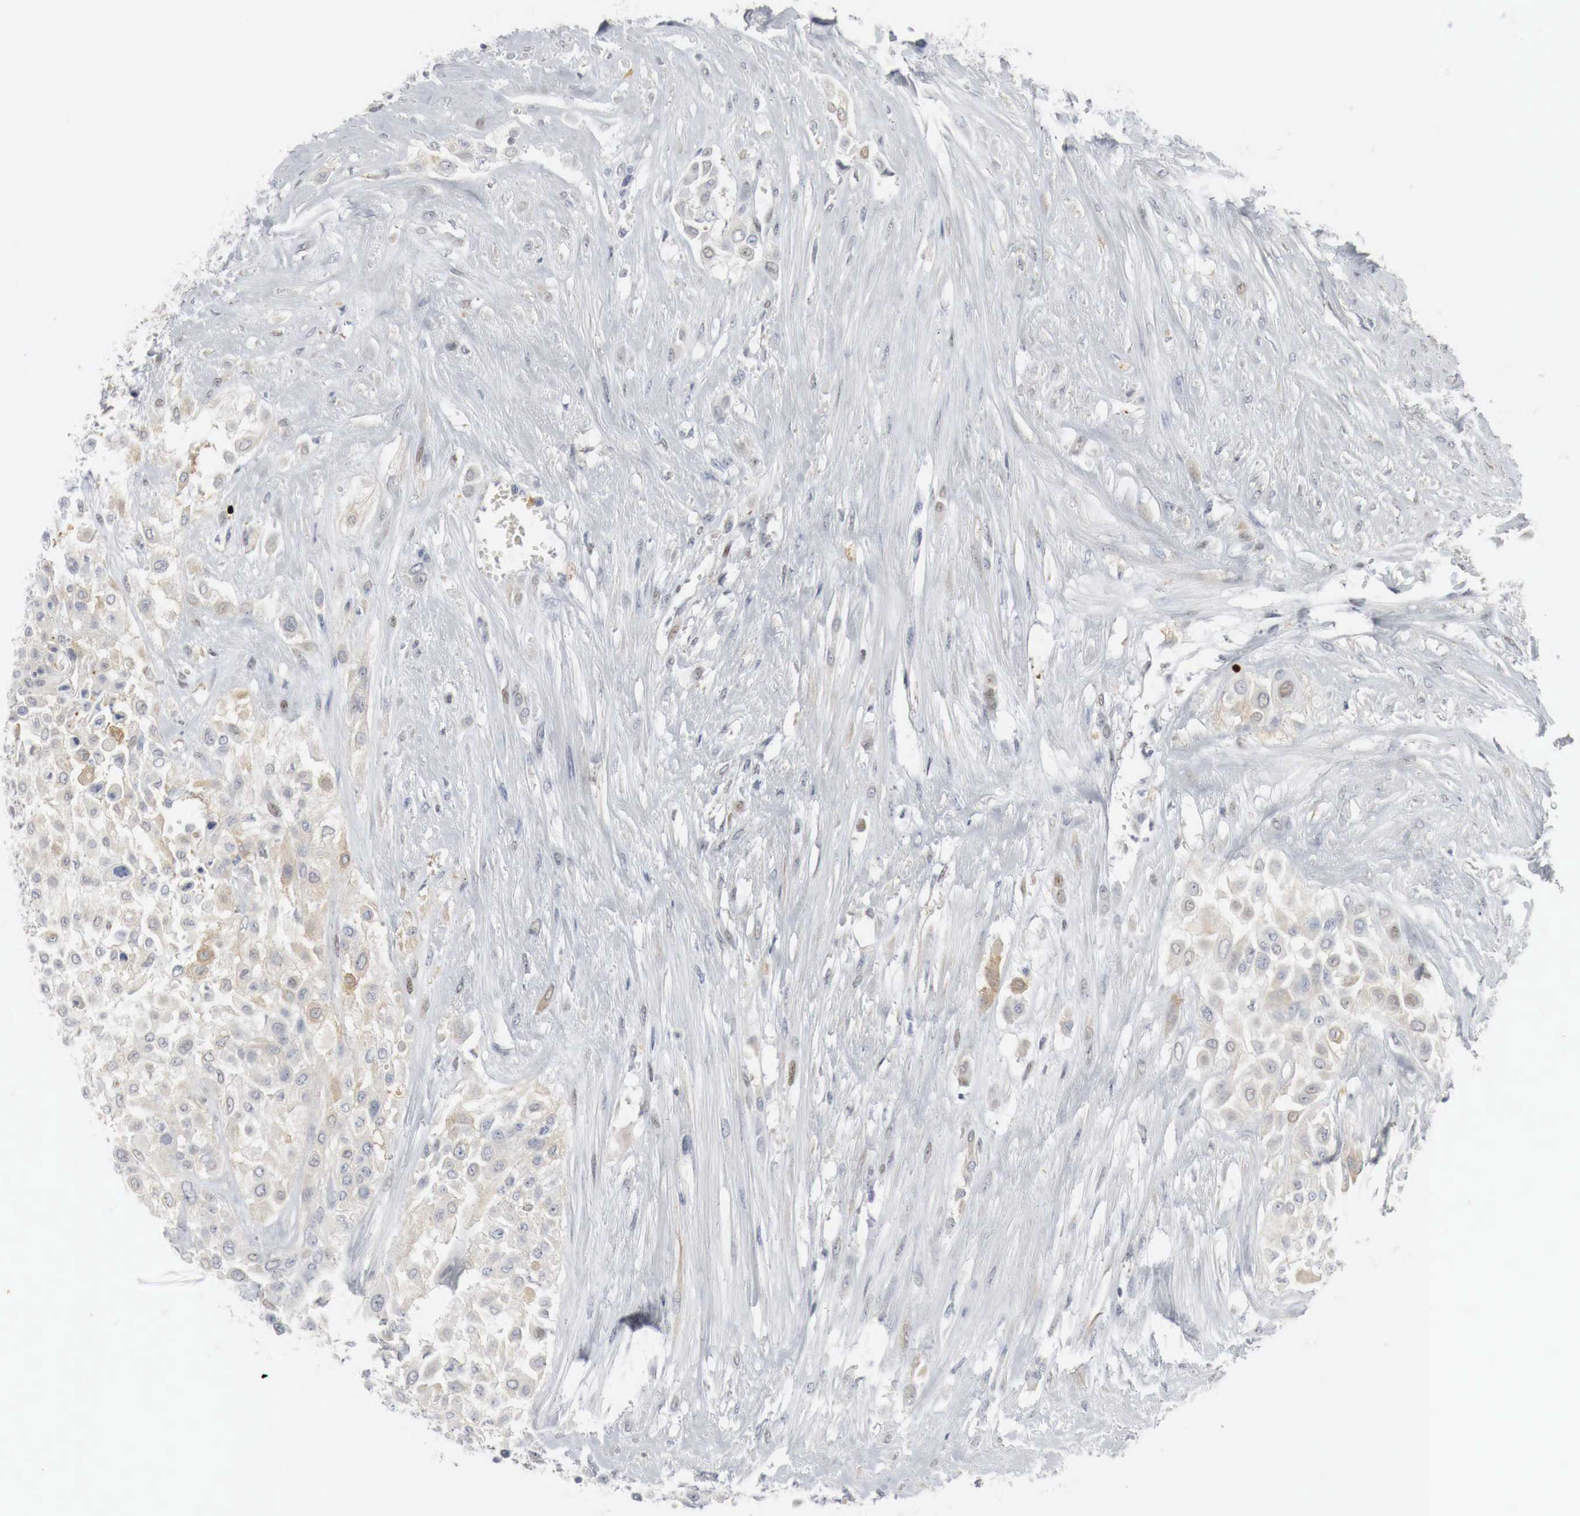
{"staining": {"intensity": "weak", "quantity": "<25%", "location": "cytoplasmic/membranous,nuclear"}, "tissue": "urothelial cancer", "cell_type": "Tumor cells", "image_type": "cancer", "snomed": [{"axis": "morphology", "description": "Urothelial carcinoma, High grade"}, {"axis": "topography", "description": "Urinary bladder"}], "caption": "Tumor cells are negative for protein expression in human urothelial cancer.", "gene": "MYC", "patient": {"sex": "male", "age": 57}}